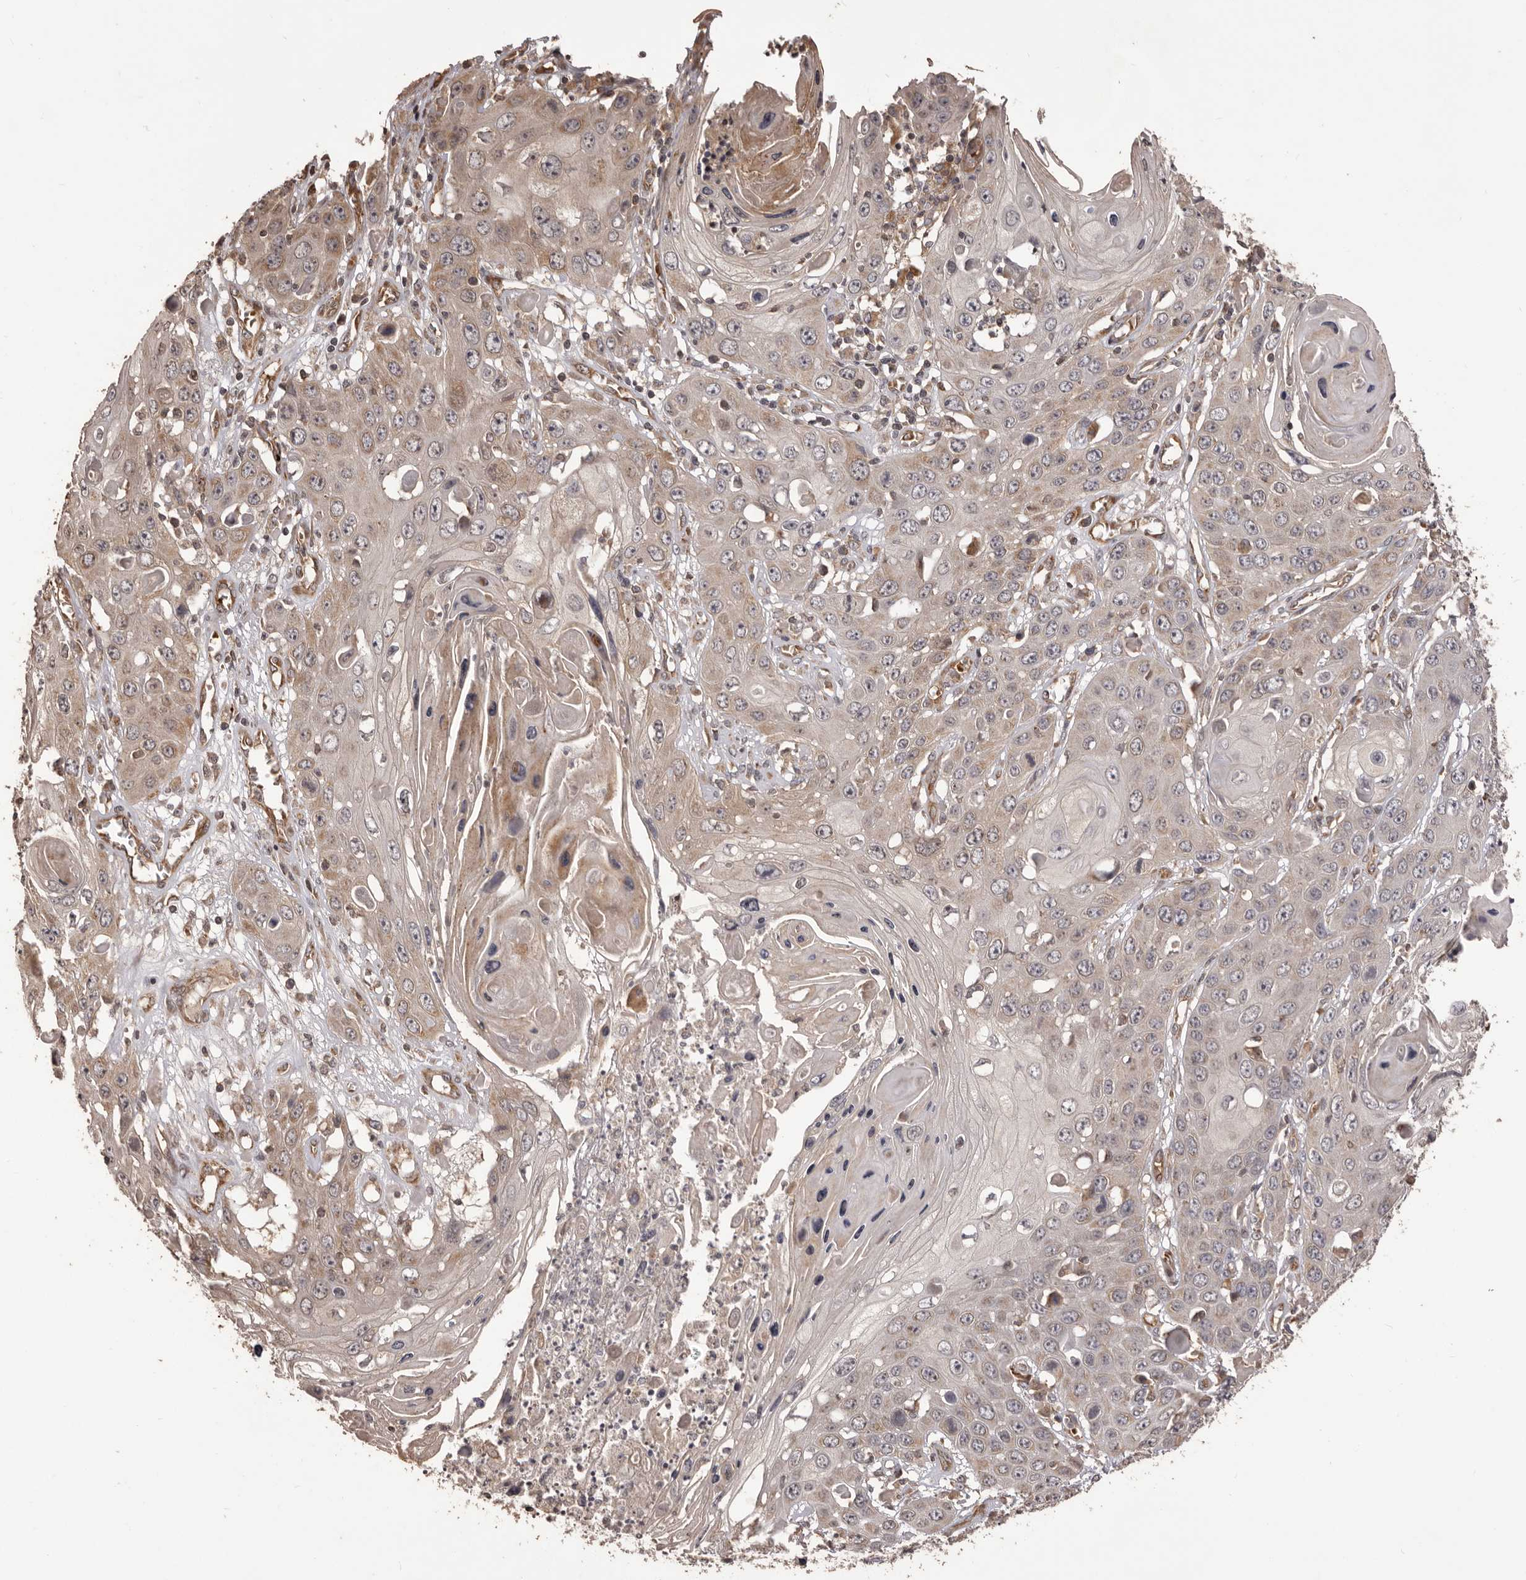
{"staining": {"intensity": "weak", "quantity": "25%-75%", "location": "cytoplasmic/membranous"}, "tissue": "skin cancer", "cell_type": "Tumor cells", "image_type": "cancer", "snomed": [{"axis": "morphology", "description": "Squamous cell carcinoma, NOS"}, {"axis": "topography", "description": "Skin"}], "caption": "An image of human skin cancer stained for a protein displays weak cytoplasmic/membranous brown staining in tumor cells.", "gene": "QRSL1", "patient": {"sex": "male", "age": 55}}